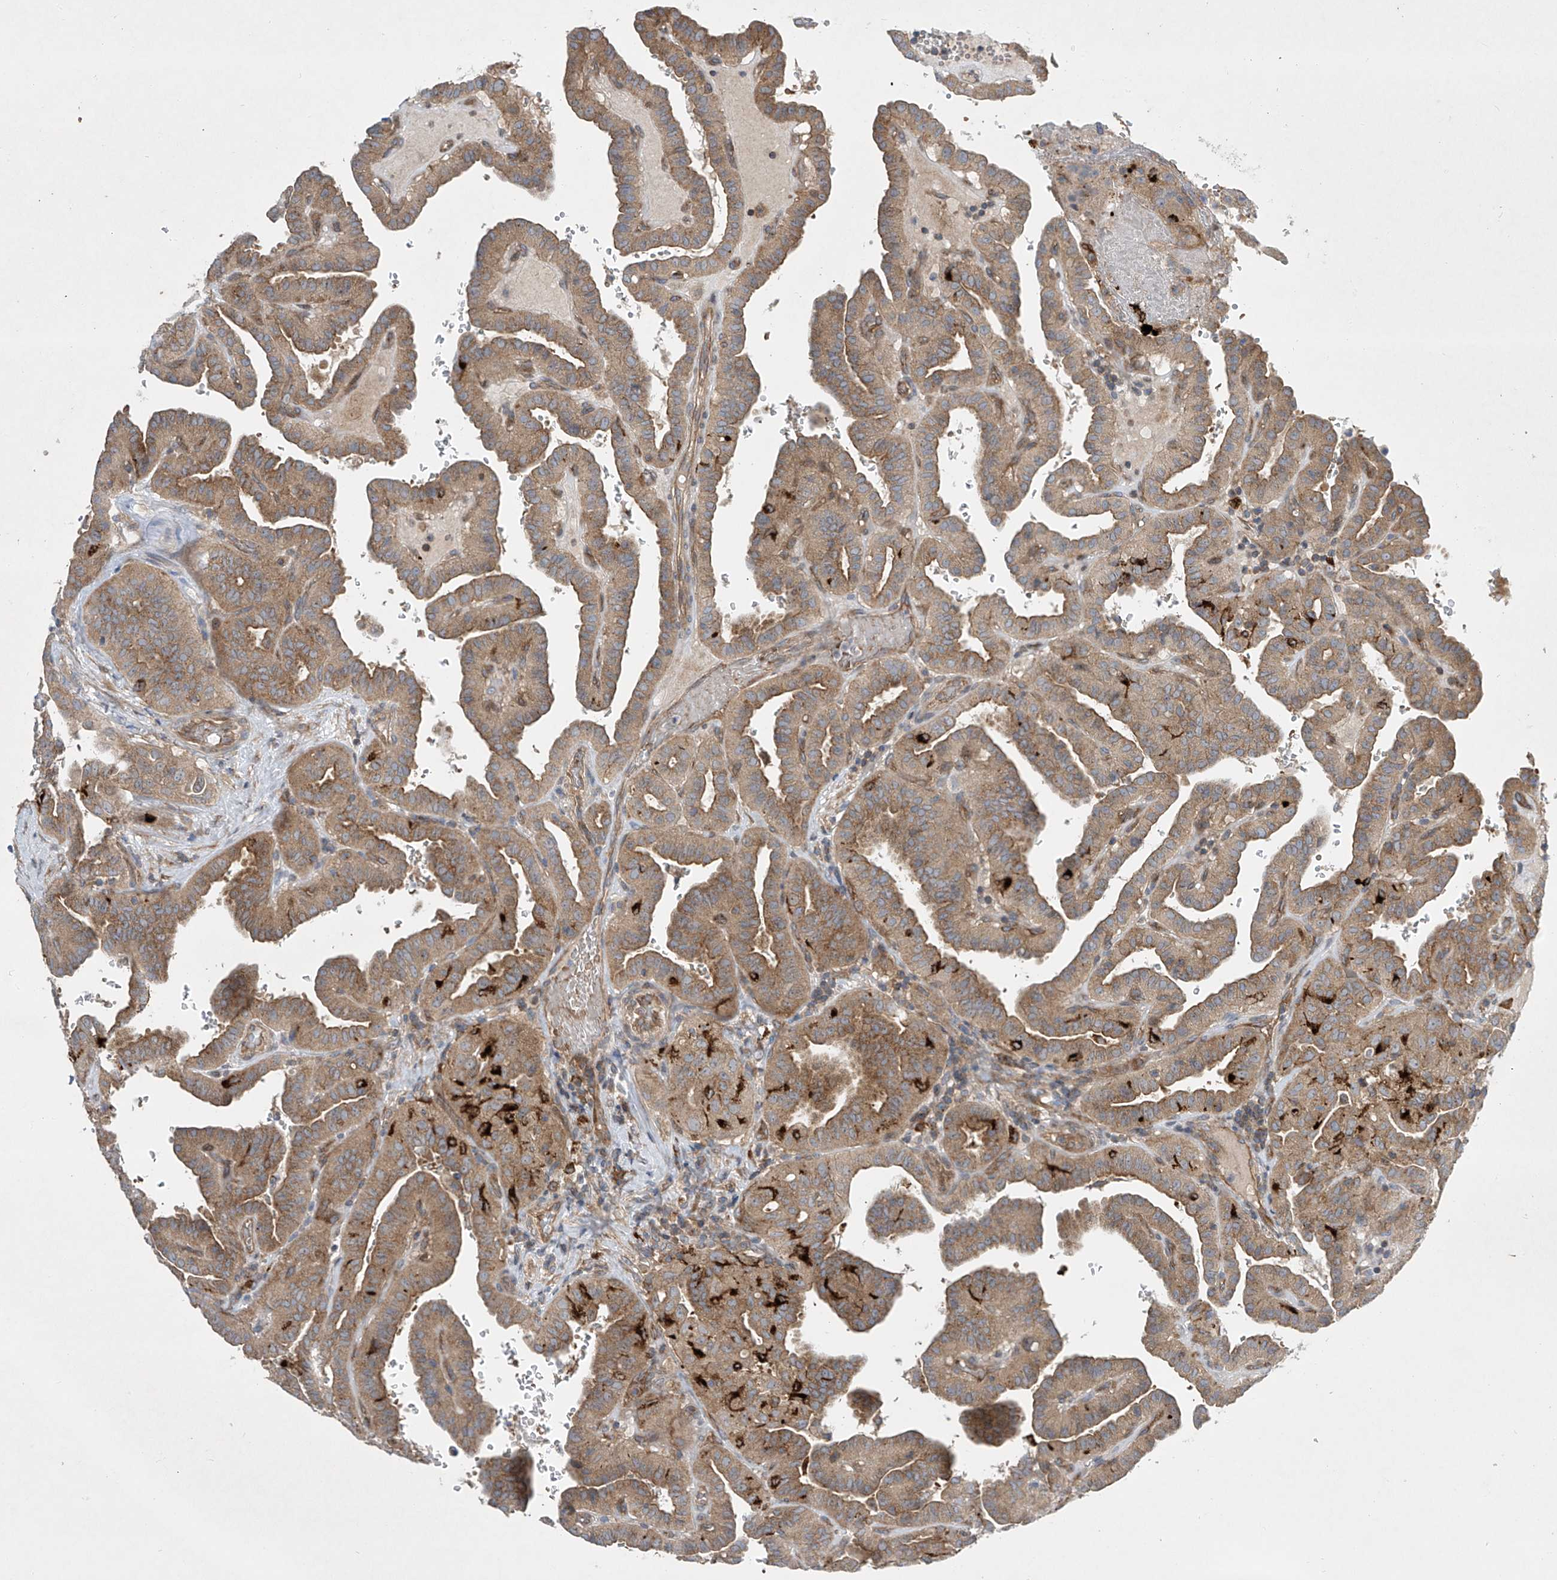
{"staining": {"intensity": "moderate", "quantity": ">75%", "location": "cytoplasmic/membranous"}, "tissue": "thyroid cancer", "cell_type": "Tumor cells", "image_type": "cancer", "snomed": [{"axis": "morphology", "description": "Papillary adenocarcinoma, NOS"}, {"axis": "topography", "description": "Thyroid gland"}], "caption": "IHC of human thyroid papillary adenocarcinoma displays medium levels of moderate cytoplasmic/membranous expression in about >75% of tumor cells.", "gene": "TJAP1", "patient": {"sex": "male", "age": 77}}